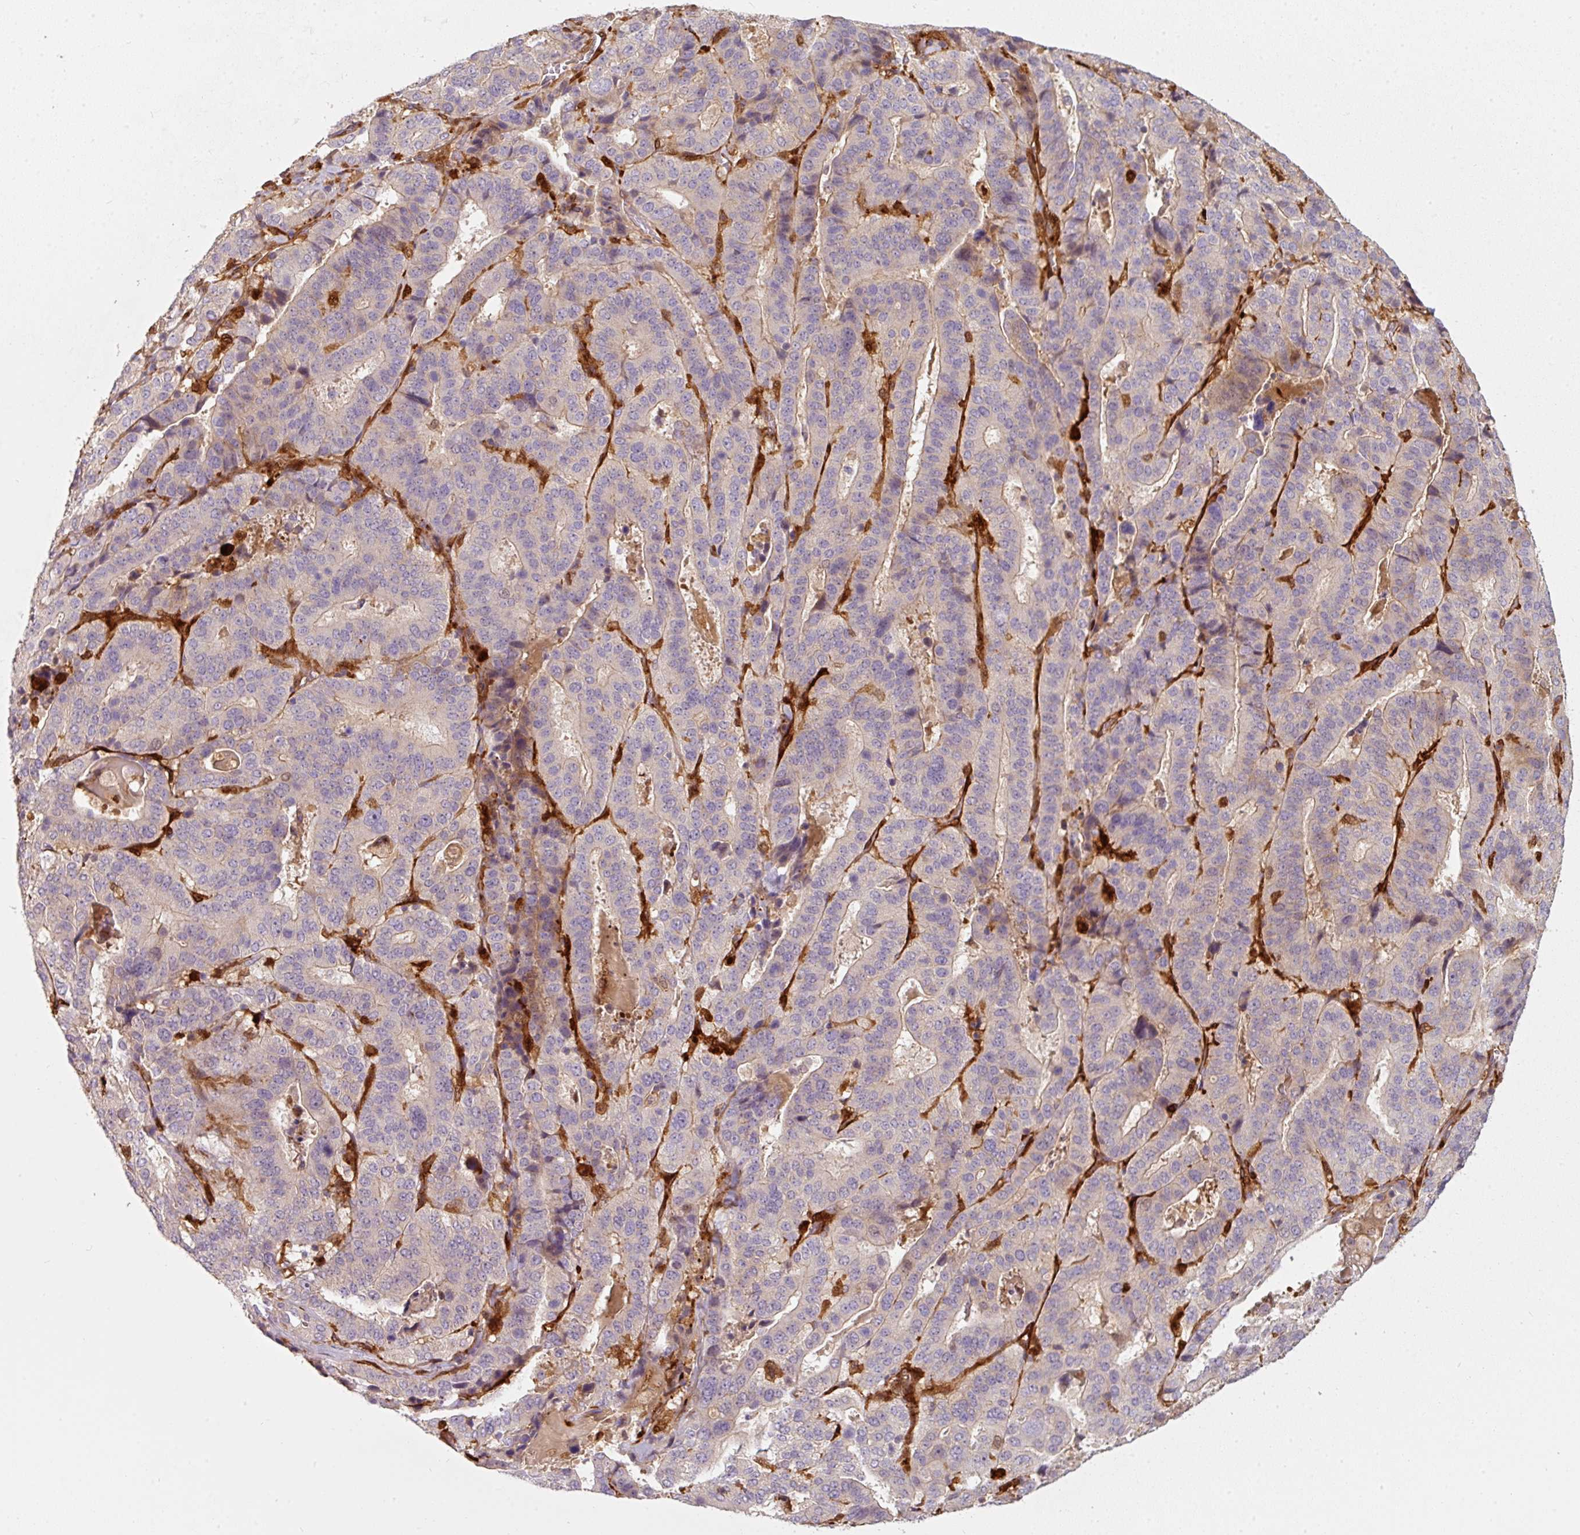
{"staining": {"intensity": "negative", "quantity": "none", "location": "none"}, "tissue": "stomach cancer", "cell_type": "Tumor cells", "image_type": "cancer", "snomed": [{"axis": "morphology", "description": "Adenocarcinoma, NOS"}, {"axis": "topography", "description": "Stomach"}], "caption": "Immunohistochemistry (IHC) image of stomach adenocarcinoma stained for a protein (brown), which displays no staining in tumor cells.", "gene": "IQGAP2", "patient": {"sex": "male", "age": 48}}